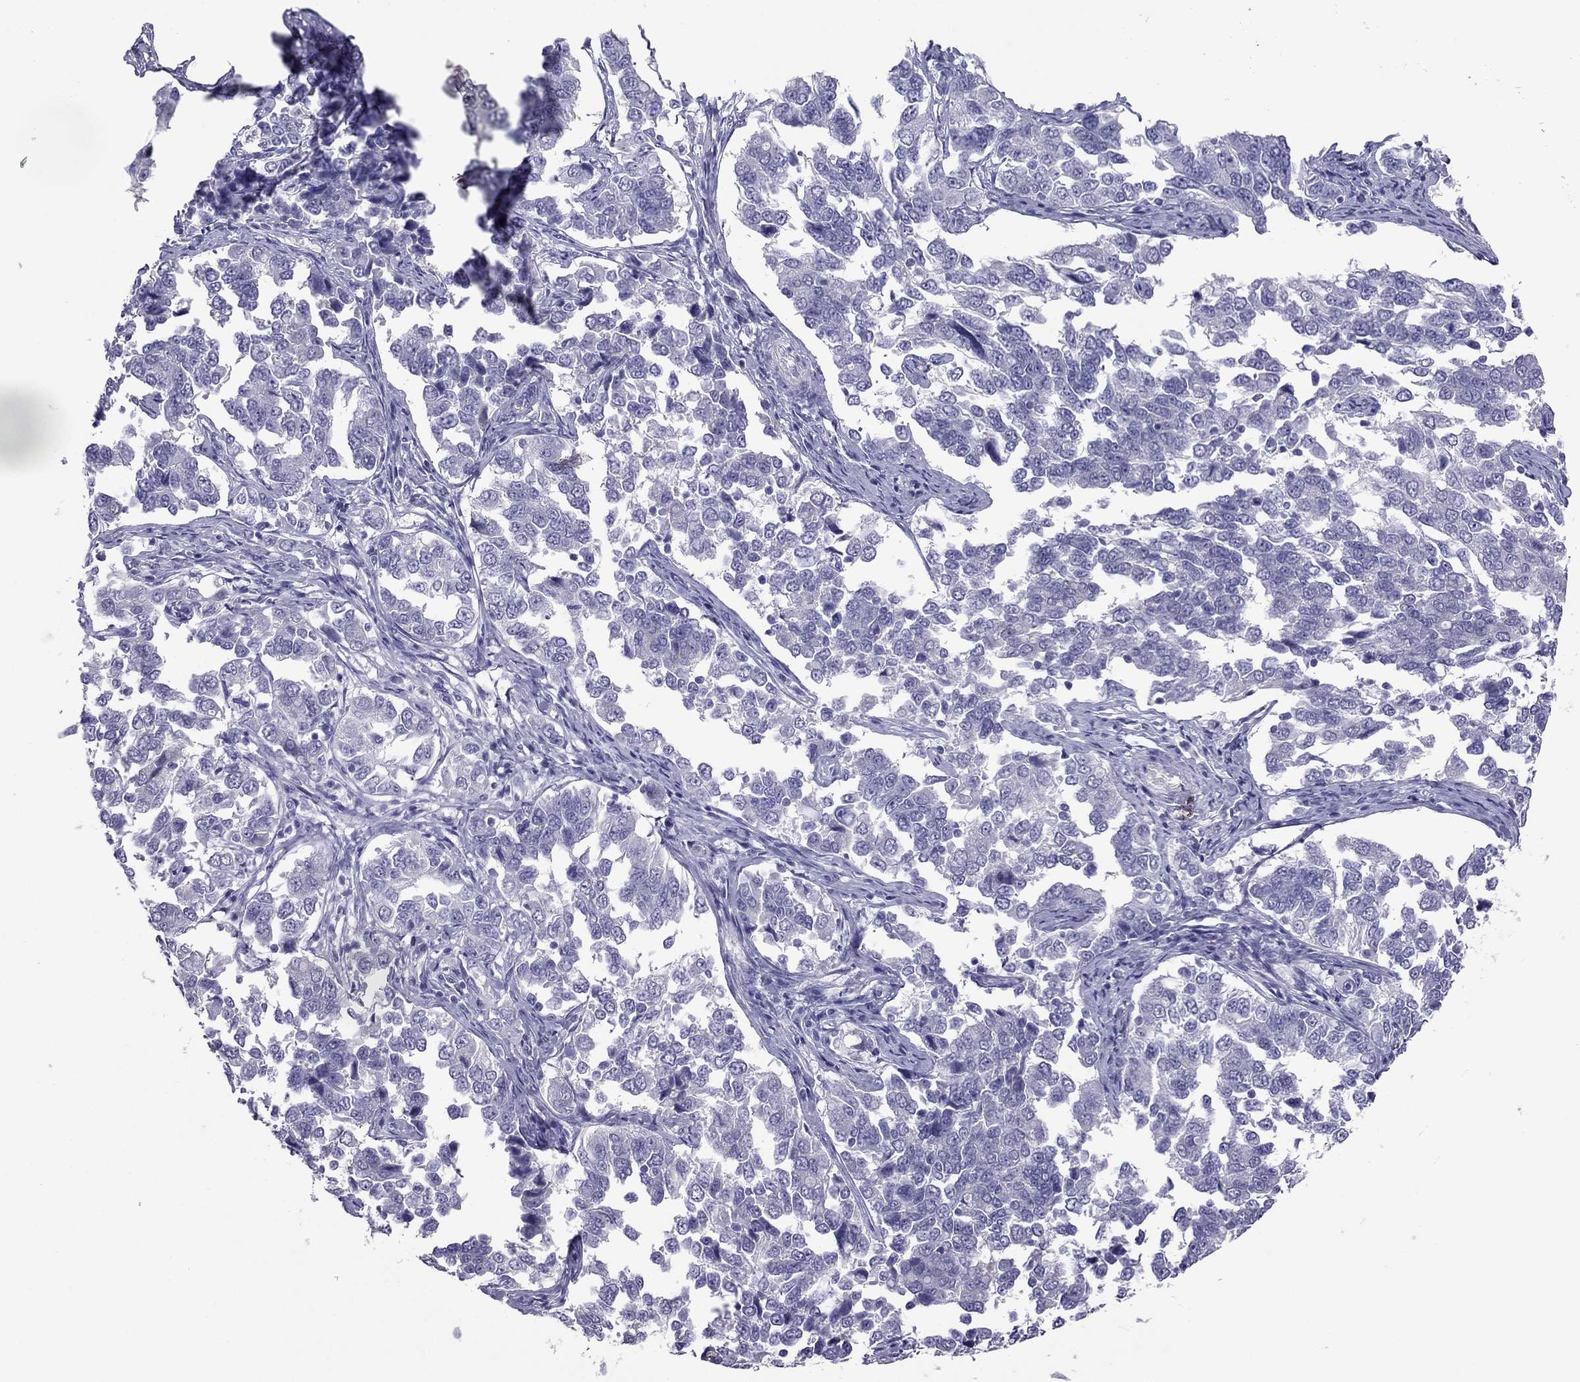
{"staining": {"intensity": "negative", "quantity": "none", "location": "none"}, "tissue": "endometrial cancer", "cell_type": "Tumor cells", "image_type": "cancer", "snomed": [{"axis": "morphology", "description": "Adenocarcinoma, NOS"}, {"axis": "topography", "description": "Endometrium"}], "caption": "Adenocarcinoma (endometrial) stained for a protein using immunohistochemistry (IHC) displays no staining tumor cells.", "gene": "PDE6A", "patient": {"sex": "female", "age": 43}}